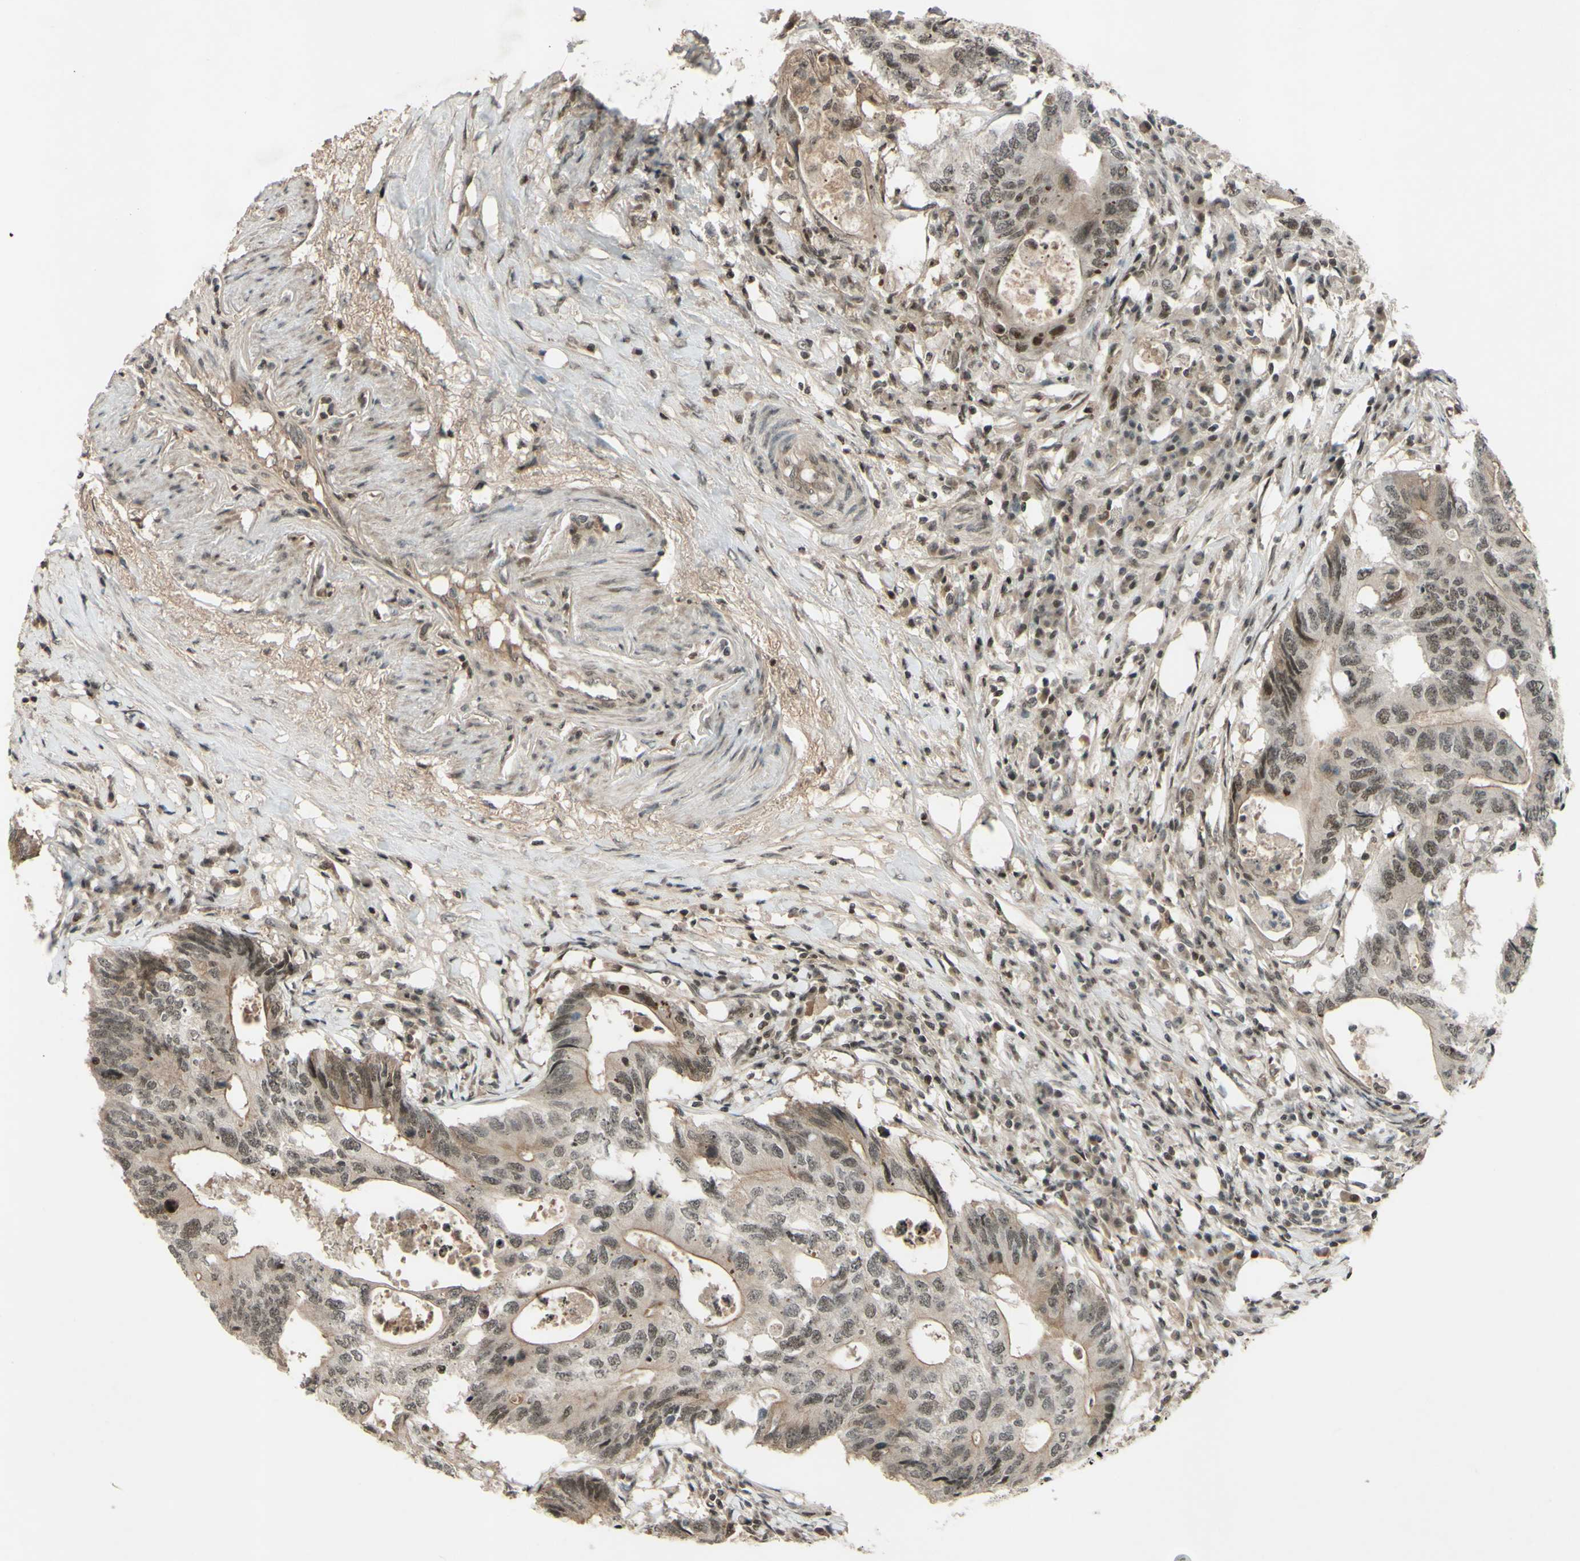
{"staining": {"intensity": "moderate", "quantity": "25%-75%", "location": "nuclear"}, "tissue": "colorectal cancer", "cell_type": "Tumor cells", "image_type": "cancer", "snomed": [{"axis": "morphology", "description": "Adenocarcinoma, NOS"}, {"axis": "topography", "description": "Colon"}], "caption": "Protein expression analysis of human colorectal cancer reveals moderate nuclear staining in about 25%-75% of tumor cells.", "gene": "SNW1", "patient": {"sex": "male", "age": 71}}